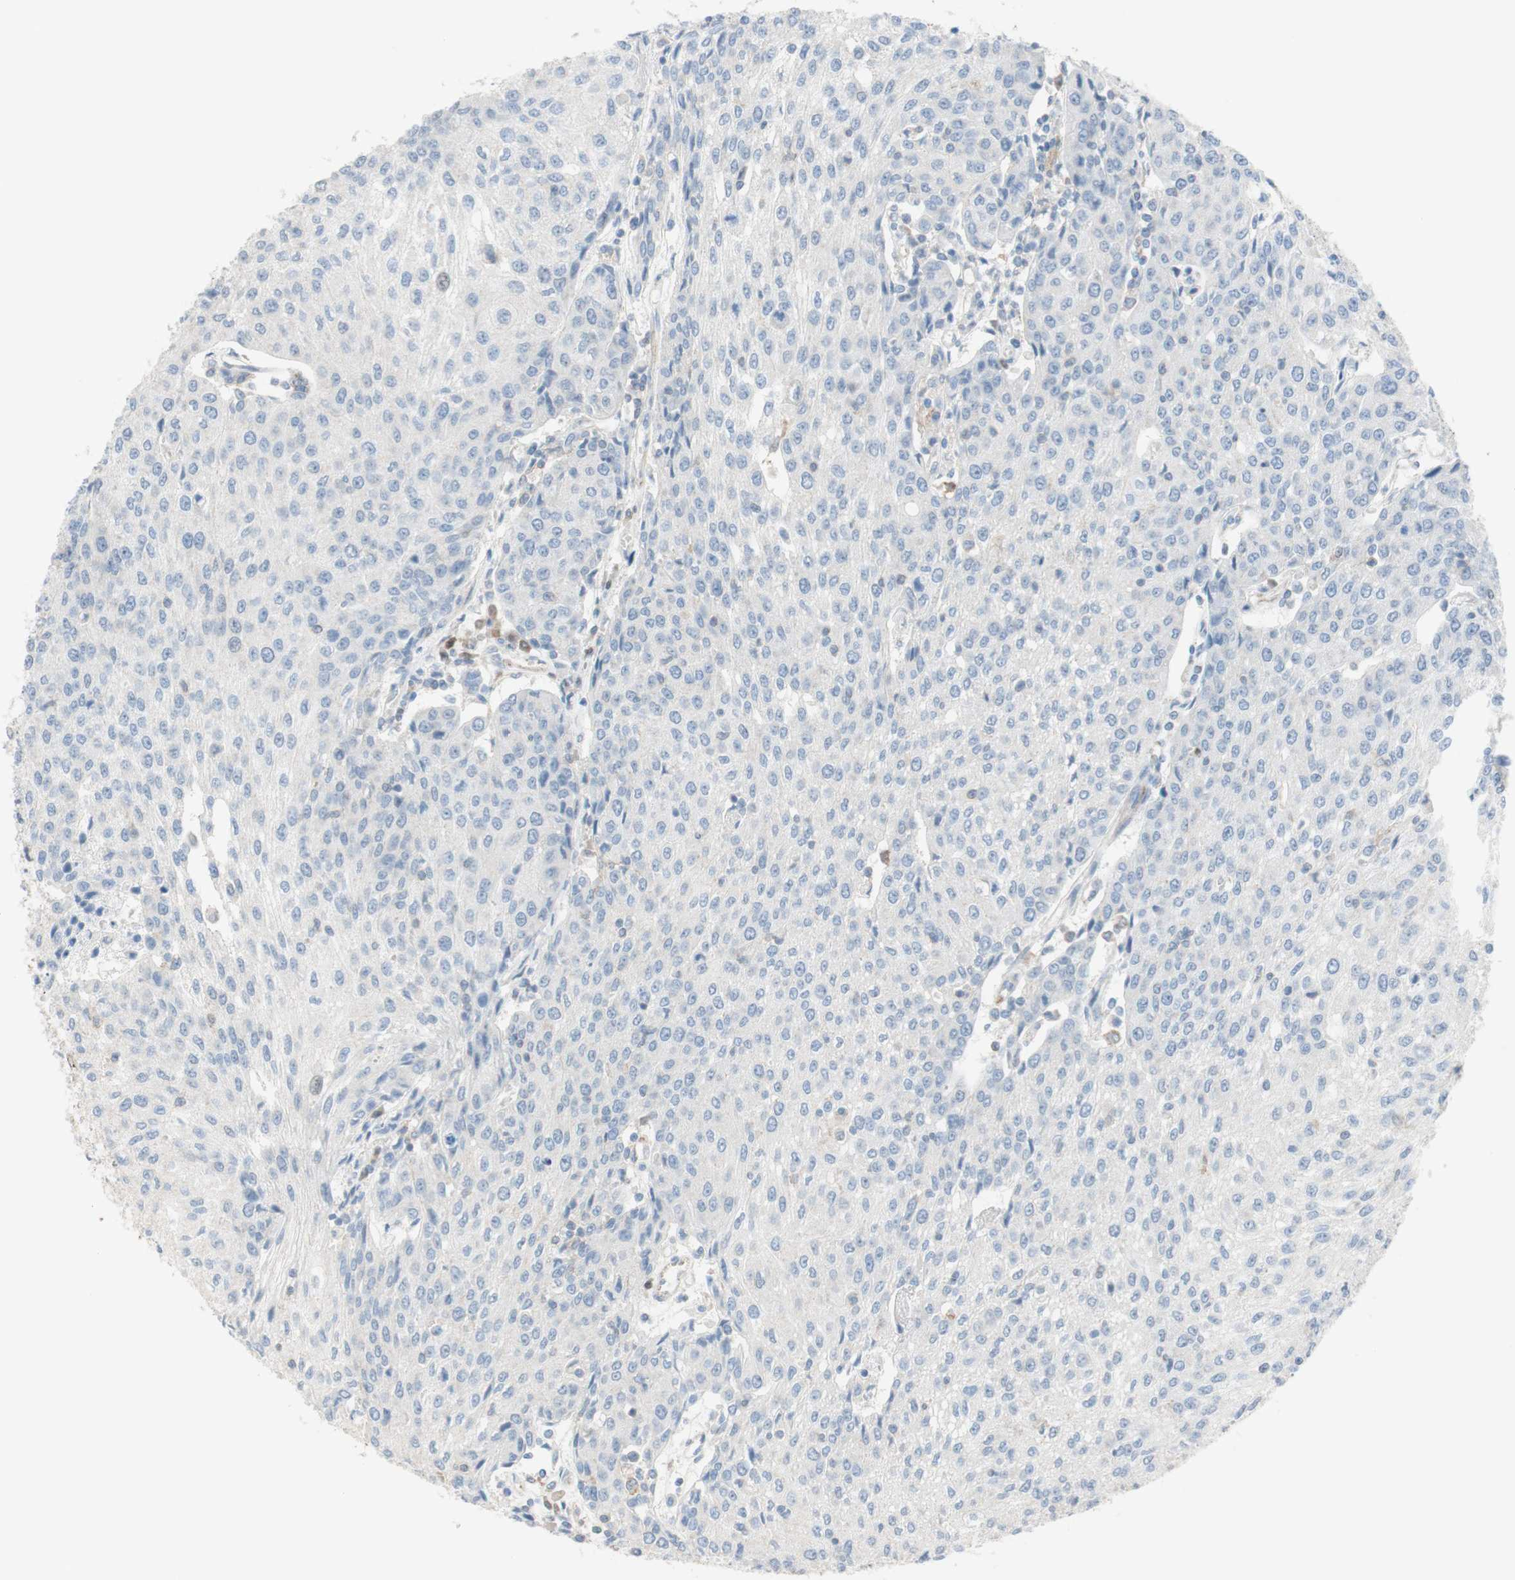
{"staining": {"intensity": "negative", "quantity": "none", "location": "none"}, "tissue": "urothelial cancer", "cell_type": "Tumor cells", "image_type": "cancer", "snomed": [{"axis": "morphology", "description": "Urothelial carcinoma, High grade"}, {"axis": "topography", "description": "Urinary bladder"}], "caption": "IHC image of neoplastic tissue: high-grade urothelial carcinoma stained with DAB demonstrates no significant protein positivity in tumor cells. (Immunohistochemistry, brightfield microscopy, high magnification).", "gene": "POU2AF1", "patient": {"sex": "female", "age": 85}}